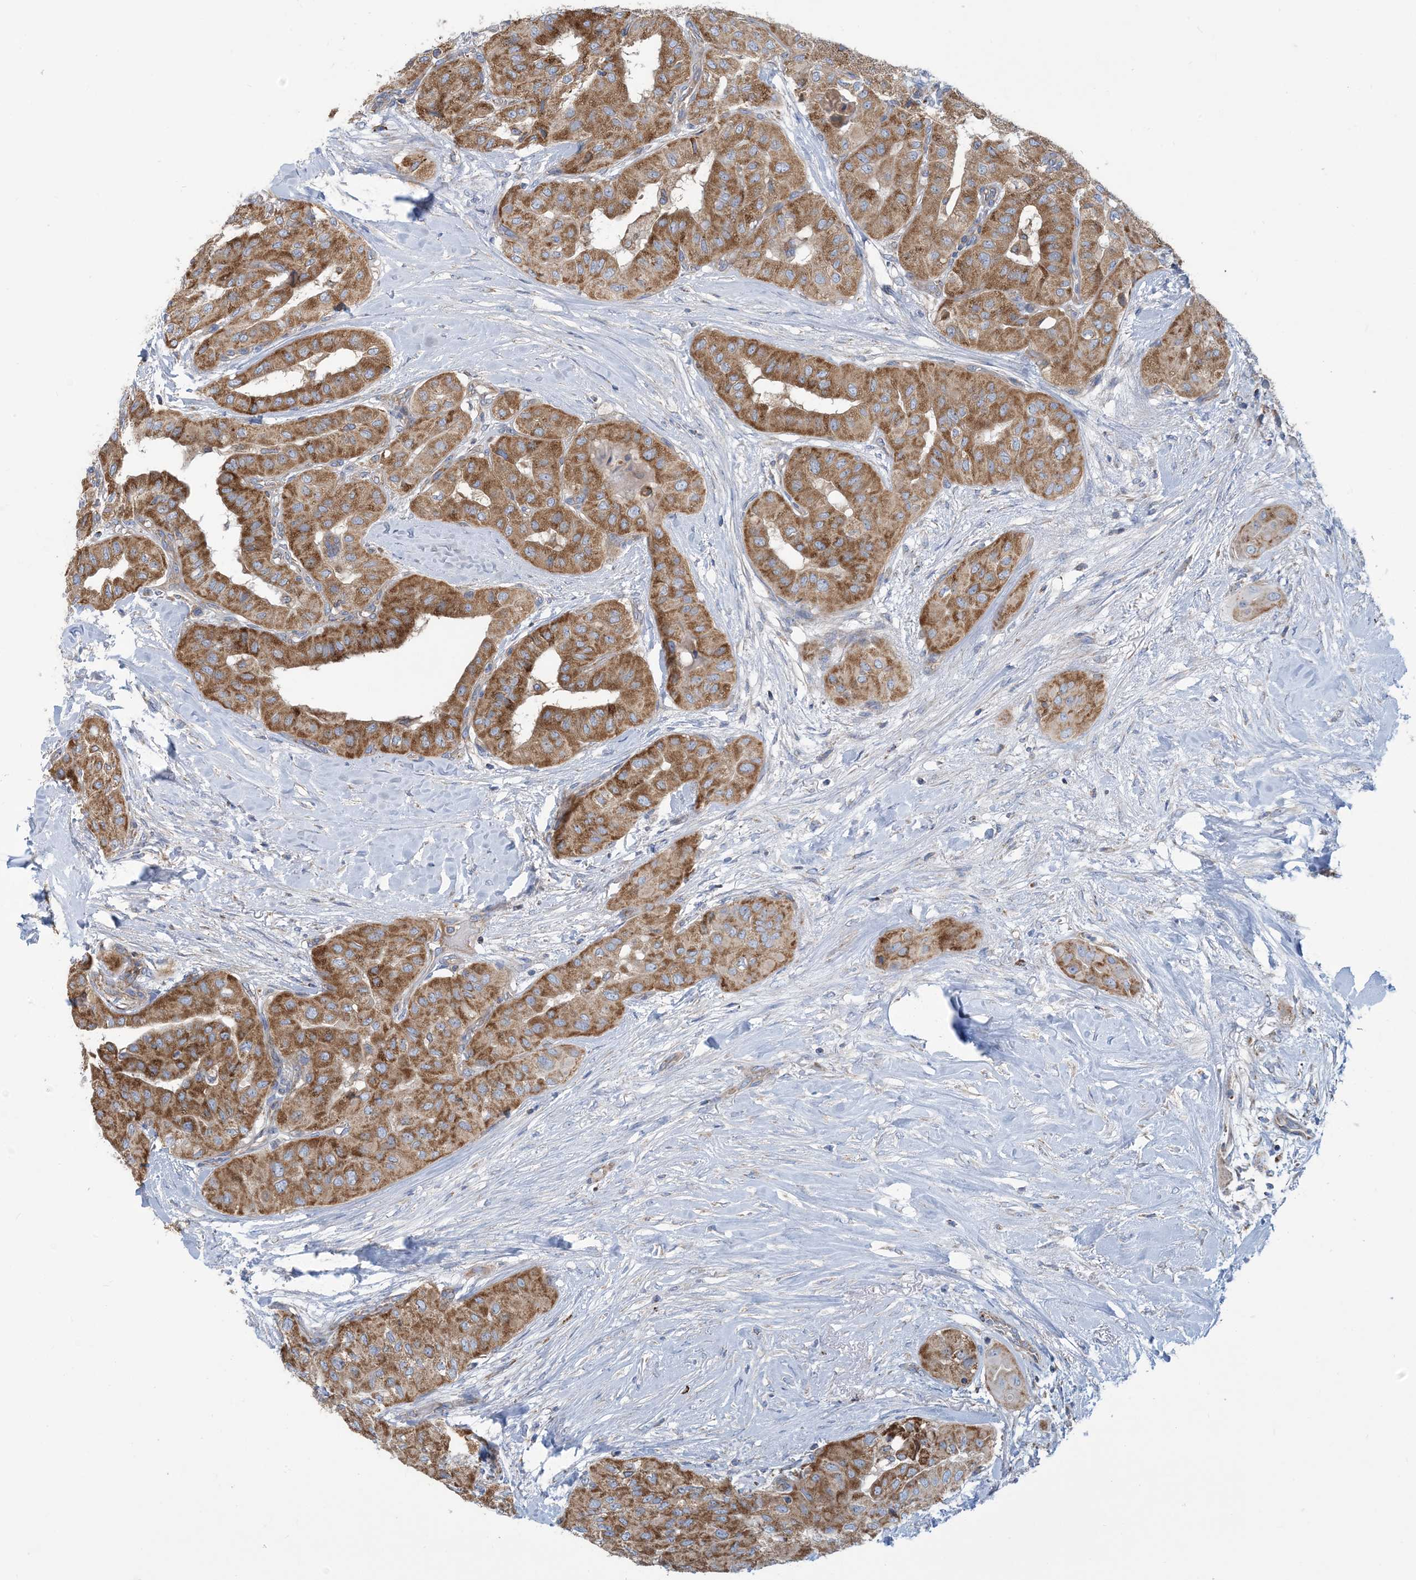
{"staining": {"intensity": "moderate", "quantity": ">75%", "location": "cytoplasmic/membranous"}, "tissue": "thyroid cancer", "cell_type": "Tumor cells", "image_type": "cancer", "snomed": [{"axis": "morphology", "description": "Papillary adenocarcinoma, NOS"}, {"axis": "topography", "description": "Thyroid gland"}], "caption": "Human thyroid papillary adenocarcinoma stained with a protein marker exhibits moderate staining in tumor cells.", "gene": "PHOSPHO2", "patient": {"sex": "female", "age": 59}}